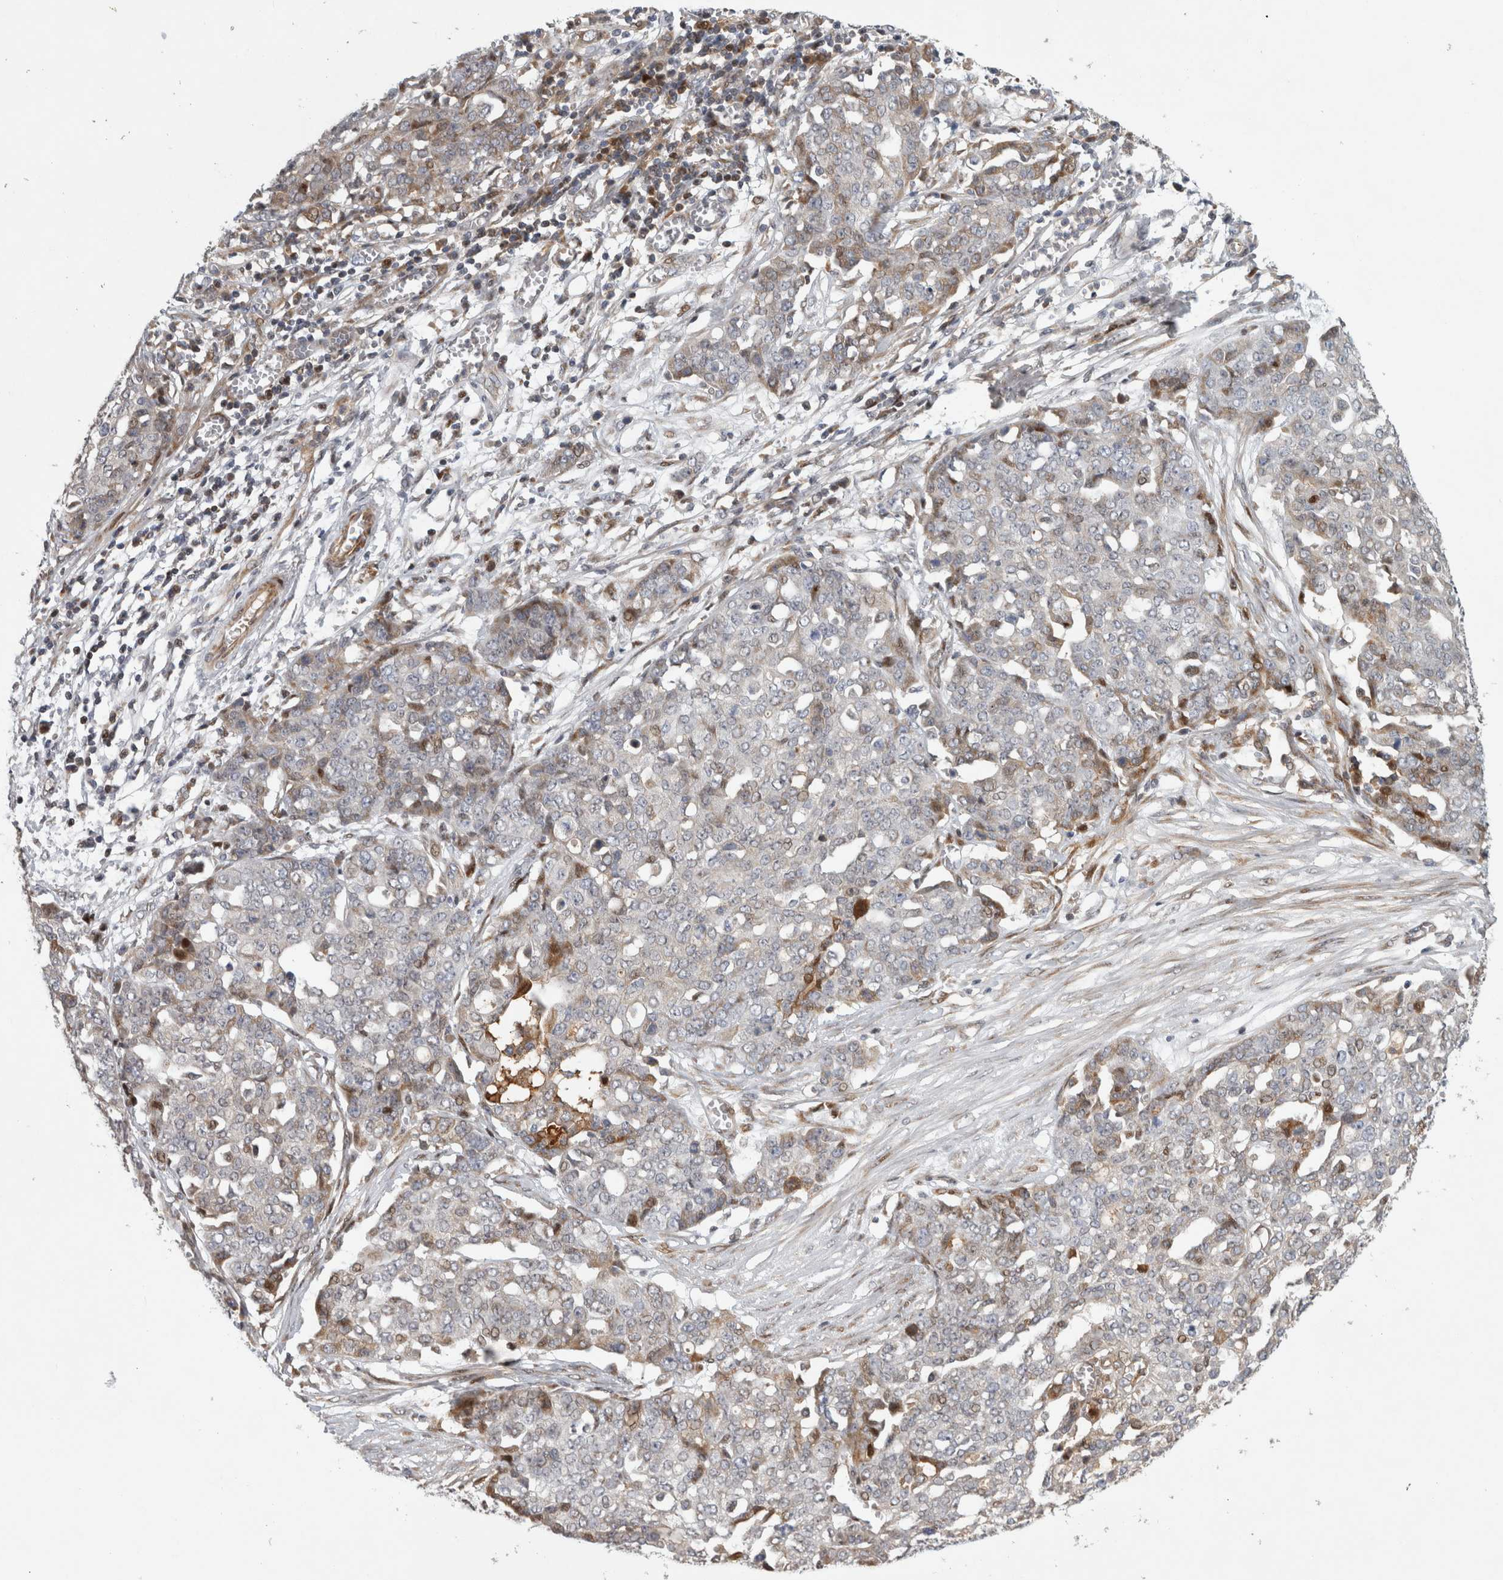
{"staining": {"intensity": "weak", "quantity": "<25%", "location": "cytoplasmic/membranous"}, "tissue": "ovarian cancer", "cell_type": "Tumor cells", "image_type": "cancer", "snomed": [{"axis": "morphology", "description": "Cystadenocarcinoma, serous, NOS"}, {"axis": "topography", "description": "Soft tissue"}, {"axis": "topography", "description": "Ovary"}], "caption": "This is an immunohistochemistry photomicrograph of ovarian cancer. There is no expression in tumor cells.", "gene": "RBM48", "patient": {"sex": "female", "age": 57}}